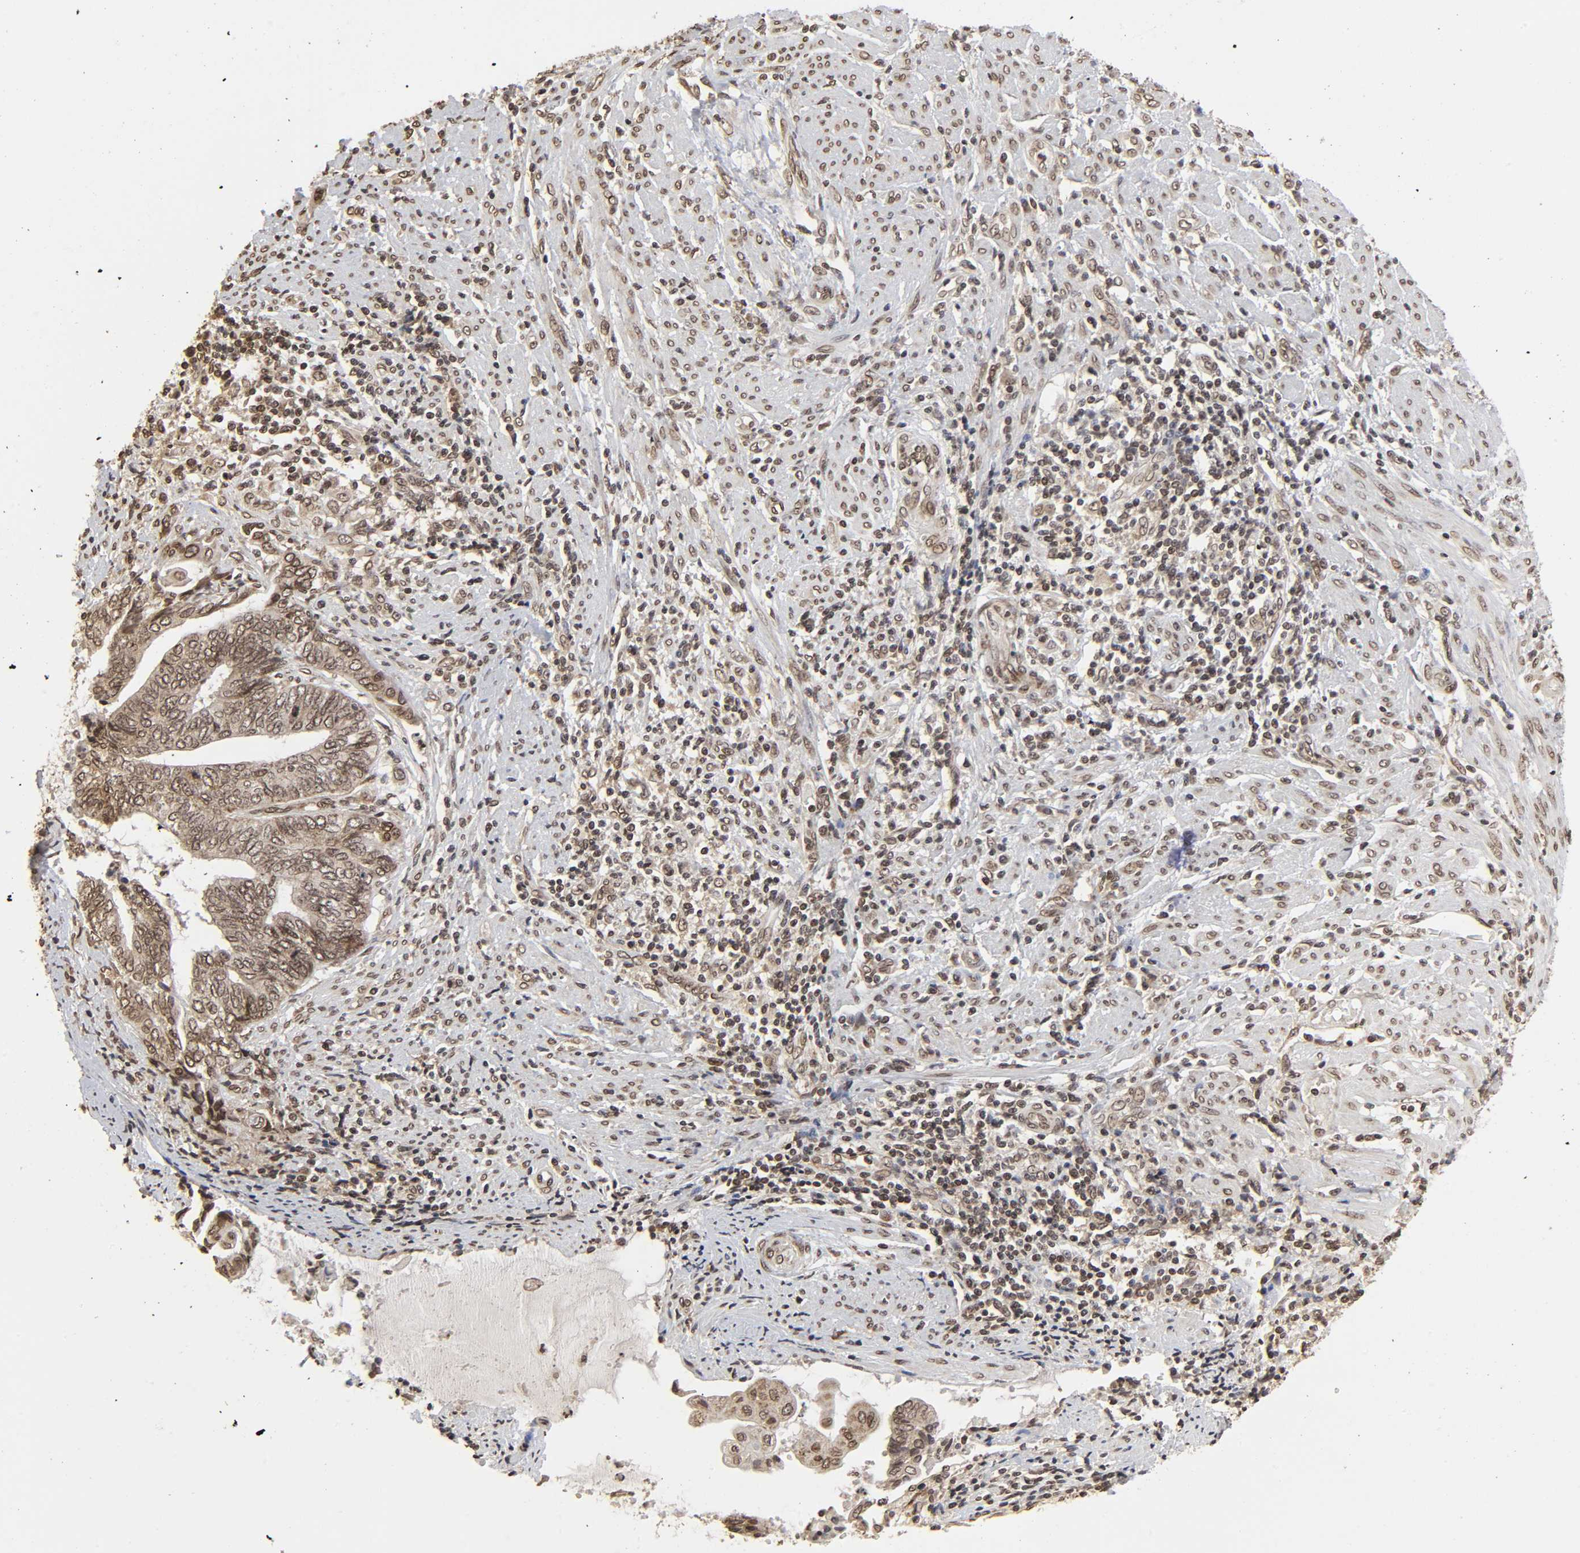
{"staining": {"intensity": "moderate", "quantity": ">75%", "location": "cytoplasmic/membranous,nuclear"}, "tissue": "endometrial cancer", "cell_type": "Tumor cells", "image_type": "cancer", "snomed": [{"axis": "morphology", "description": "Adenocarcinoma, NOS"}, {"axis": "topography", "description": "Uterus"}, {"axis": "topography", "description": "Endometrium"}], "caption": "Immunohistochemical staining of human endometrial cancer (adenocarcinoma) demonstrates medium levels of moderate cytoplasmic/membranous and nuclear staining in approximately >75% of tumor cells.", "gene": "MLLT6", "patient": {"sex": "female", "age": 70}}